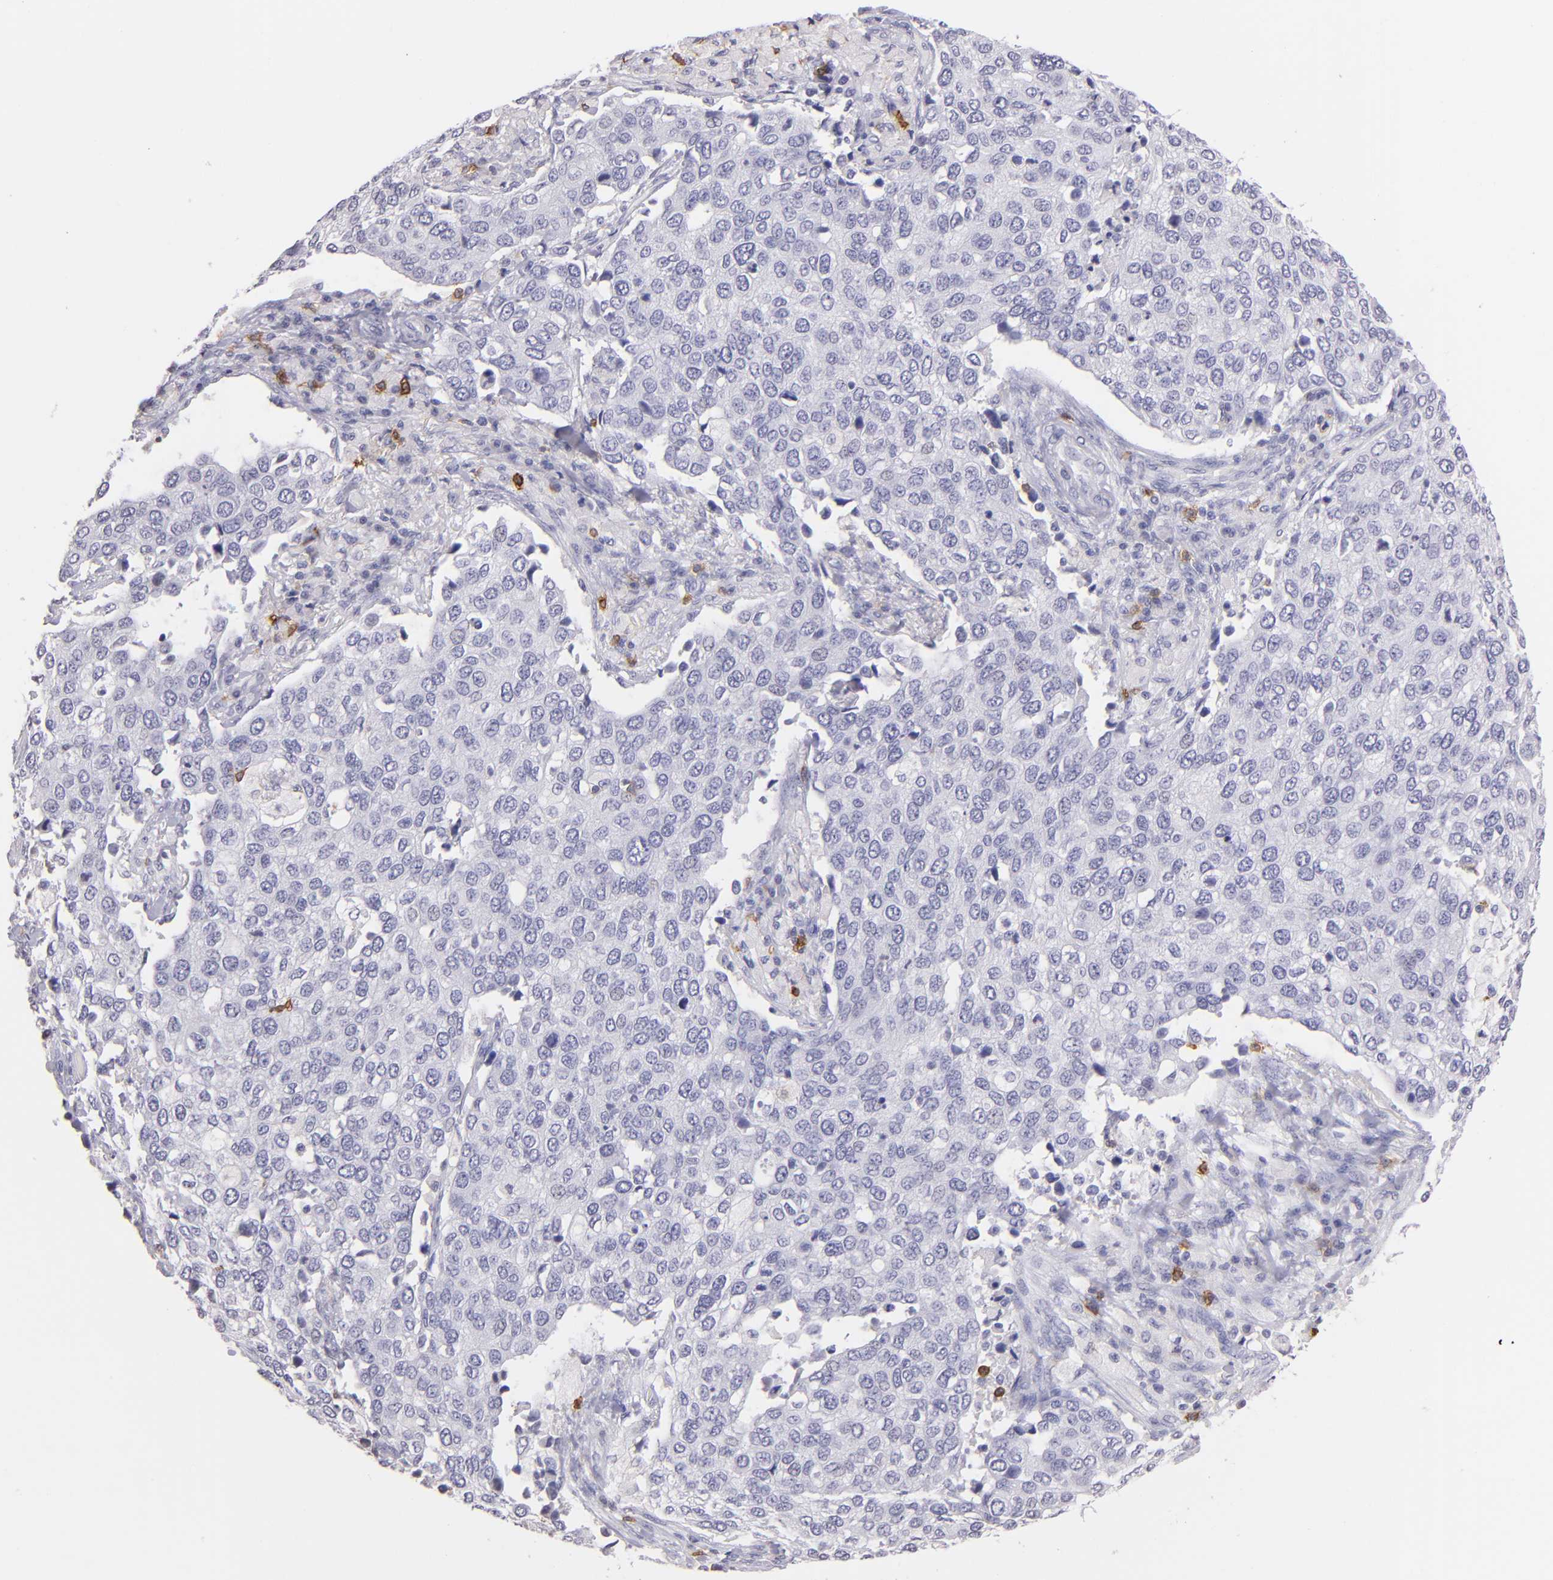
{"staining": {"intensity": "negative", "quantity": "none", "location": "none"}, "tissue": "cervical cancer", "cell_type": "Tumor cells", "image_type": "cancer", "snomed": [{"axis": "morphology", "description": "Squamous cell carcinoma, NOS"}, {"axis": "topography", "description": "Cervix"}], "caption": "Micrograph shows no protein expression in tumor cells of cervical cancer tissue.", "gene": "IL2RA", "patient": {"sex": "female", "age": 54}}